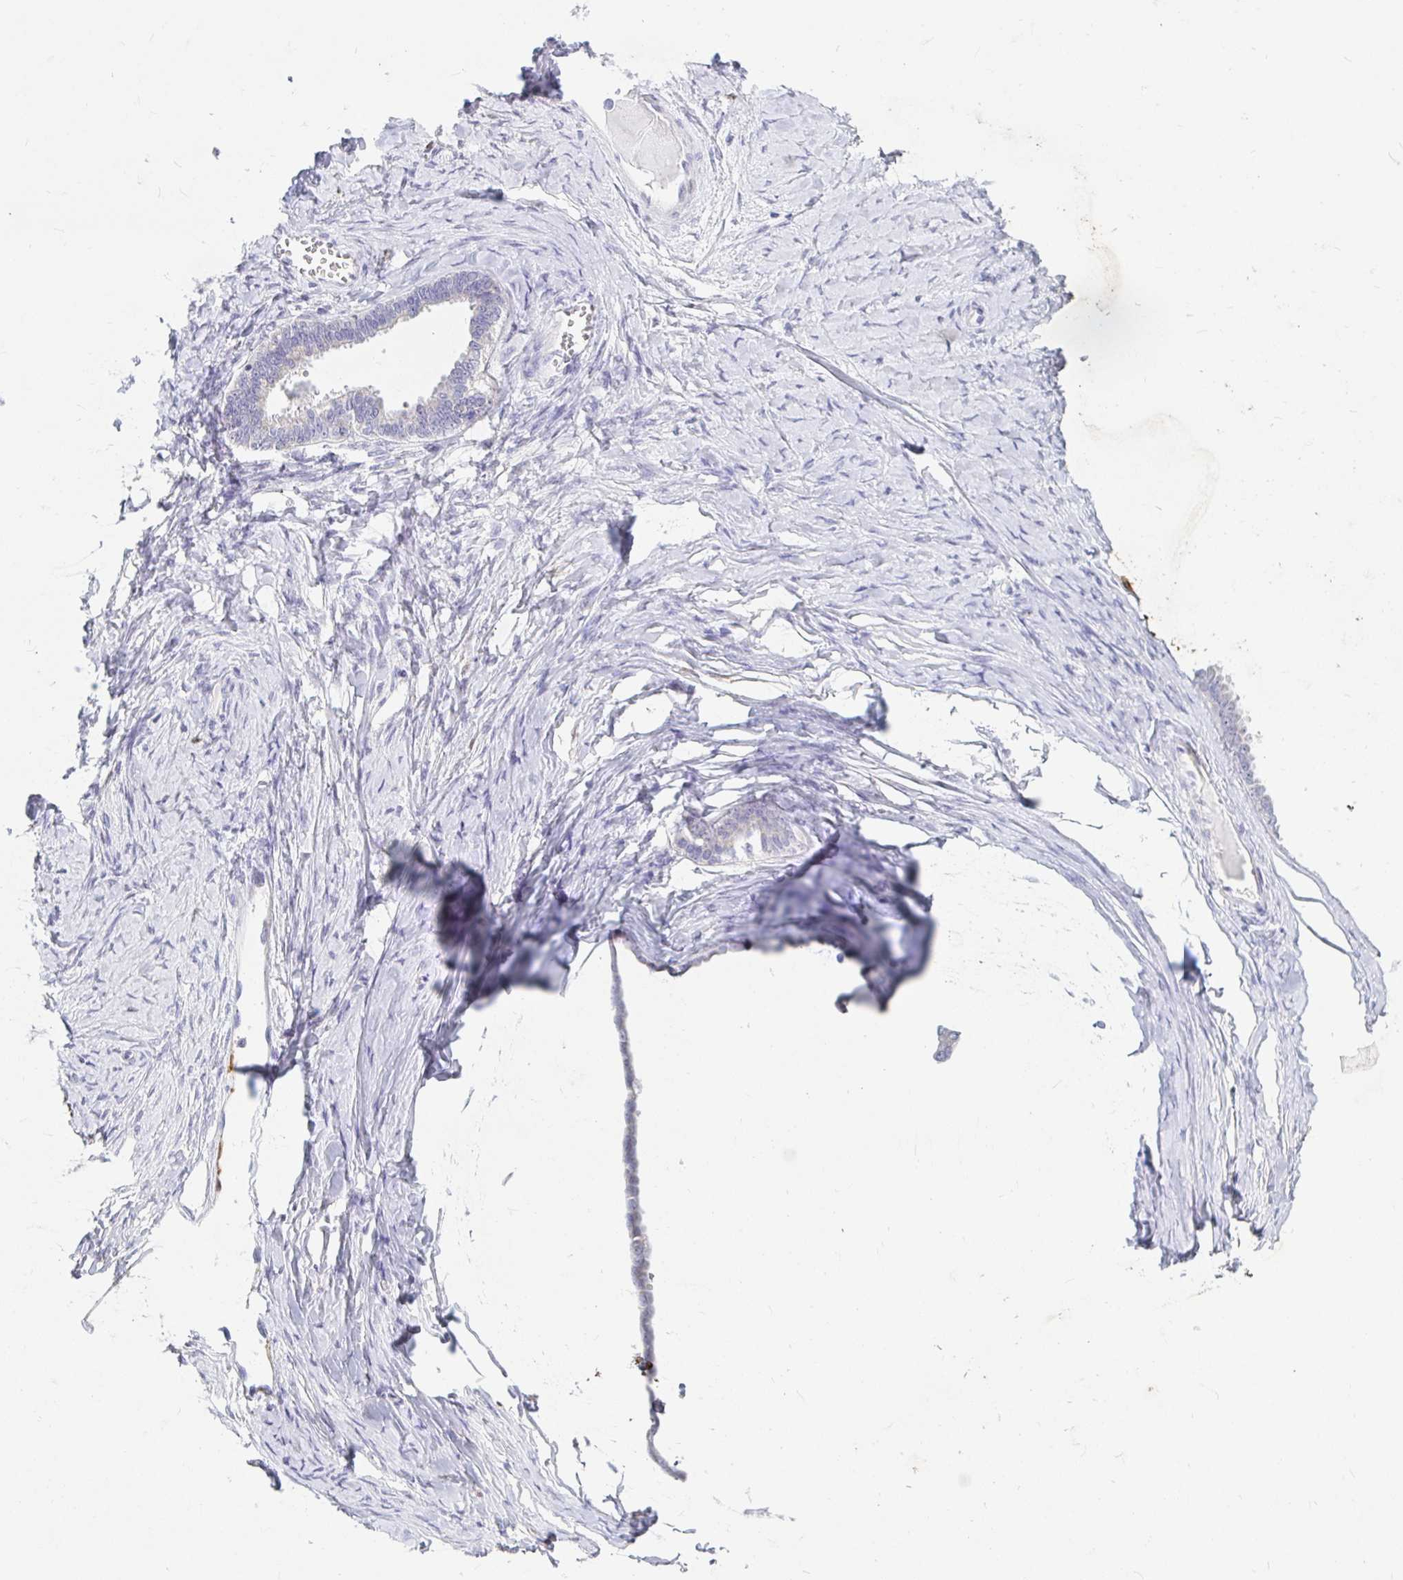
{"staining": {"intensity": "negative", "quantity": "none", "location": "none"}, "tissue": "ovarian cancer", "cell_type": "Tumor cells", "image_type": "cancer", "snomed": [{"axis": "morphology", "description": "Cystadenocarcinoma, serous, NOS"}, {"axis": "topography", "description": "Ovary"}], "caption": "Serous cystadenocarcinoma (ovarian) stained for a protein using immunohistochemistry demonstrates no expression tumor cells.", "gene": "ADH1A", "patient": {"sex": "female", "age": 71}}